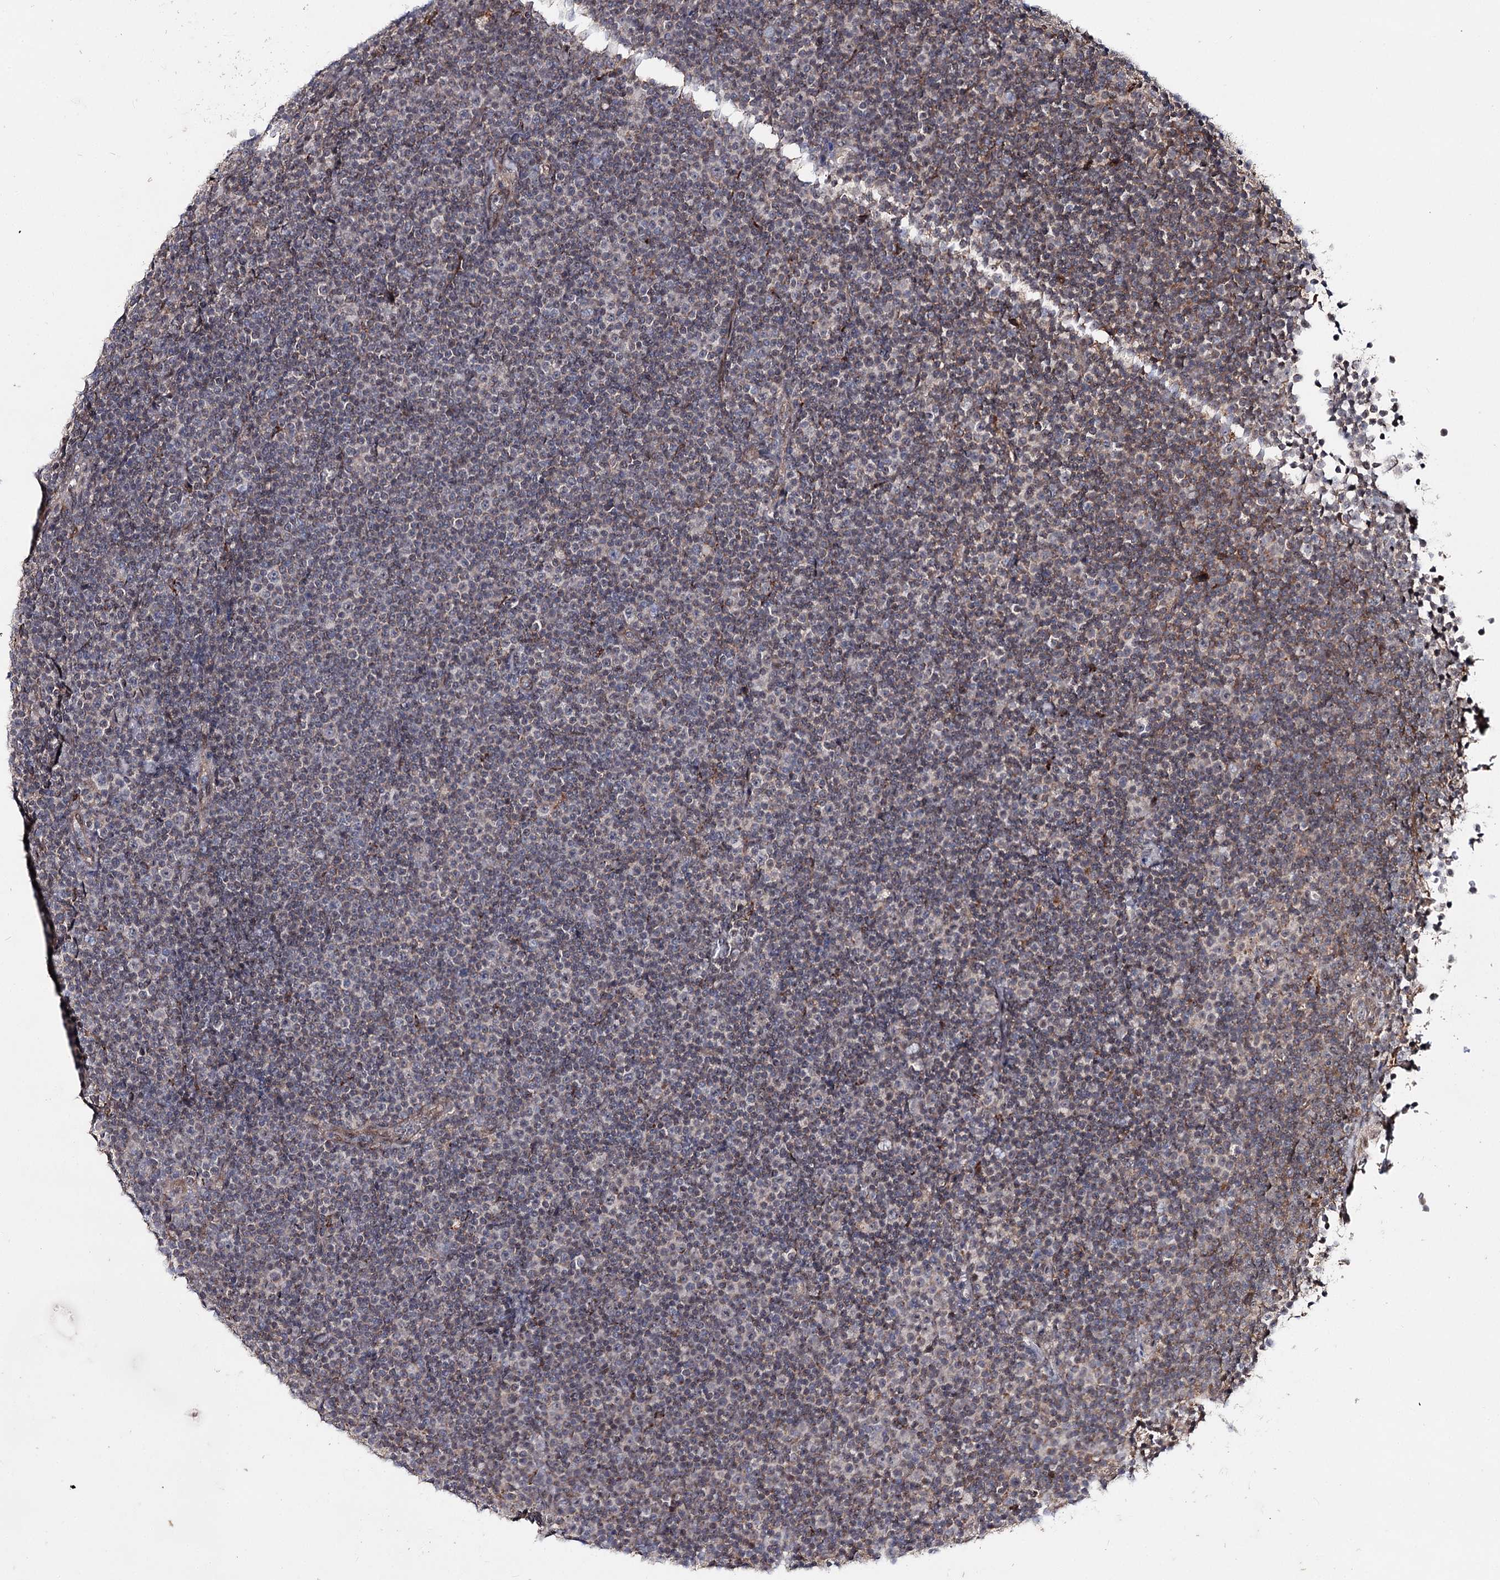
{"staining": {"intensity": "weak", "quantity": "<25%", "location": "cytoplasmic/membranous"}, "tissue": "lymphoma", "cell_type": "Tumor cells", "image_type": "cancer", "snomed": [{"axis": "morphology", "description": "Malignant lymphoma, non-Hodgkin's type, Low grade"}, {"axis": "topography", "description": "Lymph node"}], "caption": "Immunohistochemical staining of lymphoma displays no significant staining in tumor cells. (Brightfield microscopy of DAB (3,3'-diaminobenzidine) IHC at high magnification).", "gene": "MSANTD2", "patient": {"sex": "female", "age": 67}}